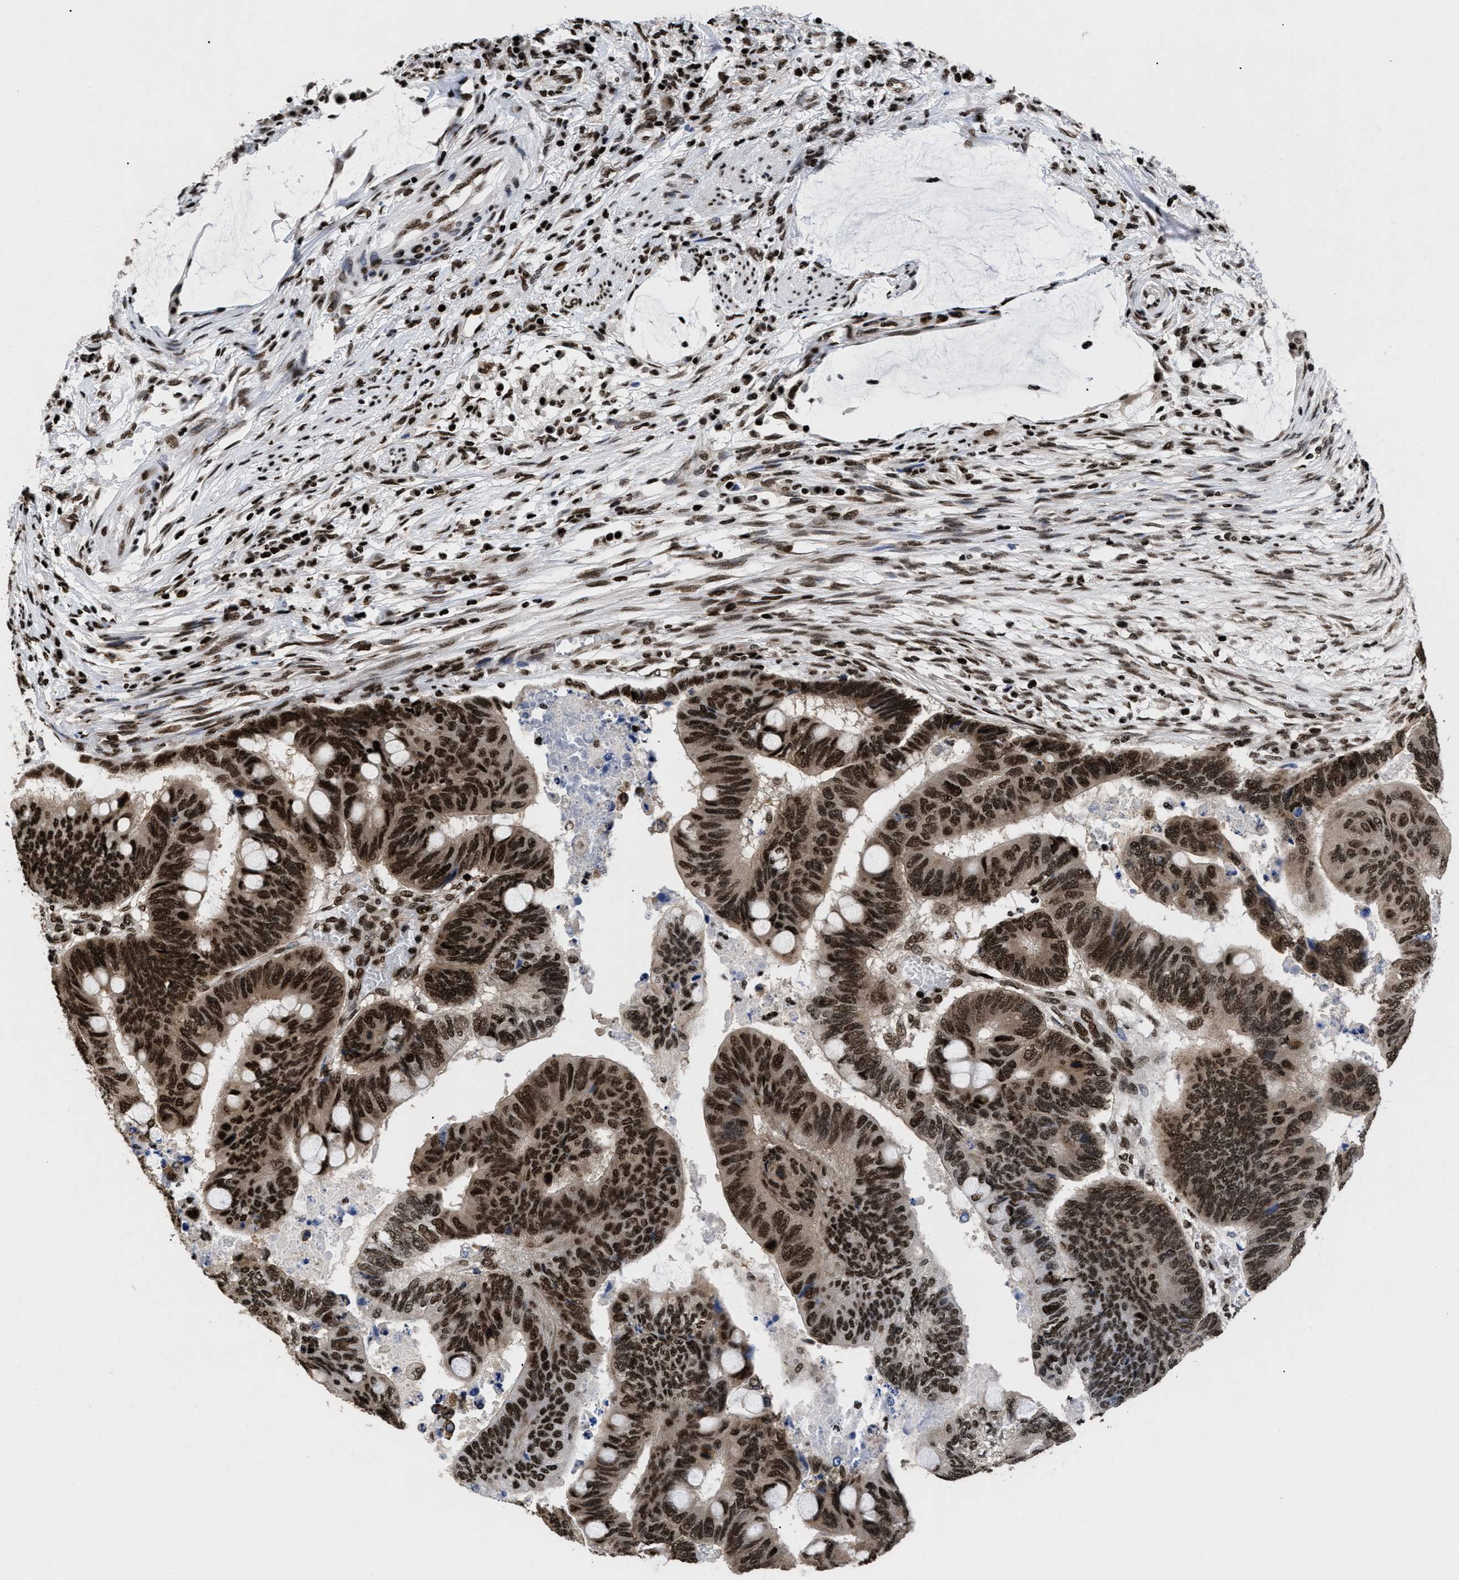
{"staining": {"intensity": "strong", "quantity": ">75%", "location": "nuclear"}, "tissue": "colorectal cancer", "cell_type": "Tumor cells", "image_type": "cancer", "snomed": [{"axis": "morphology", "description": "Normal tissue, NOS"}, {"axis": "morphology", "description": "Adenocarcinoma, NOS"}, {"axis": "topography", "description": "Rectum"}, {"axis": "topography", "description": "Peripheral nerve tissue"}], "caption": "Adenocarcinoma (colorectal) stained for a protein shows strong nuclear positivity in tumor cells.", "gene": "CALHM3", "patient": {"sex": "male", "age": 92}}